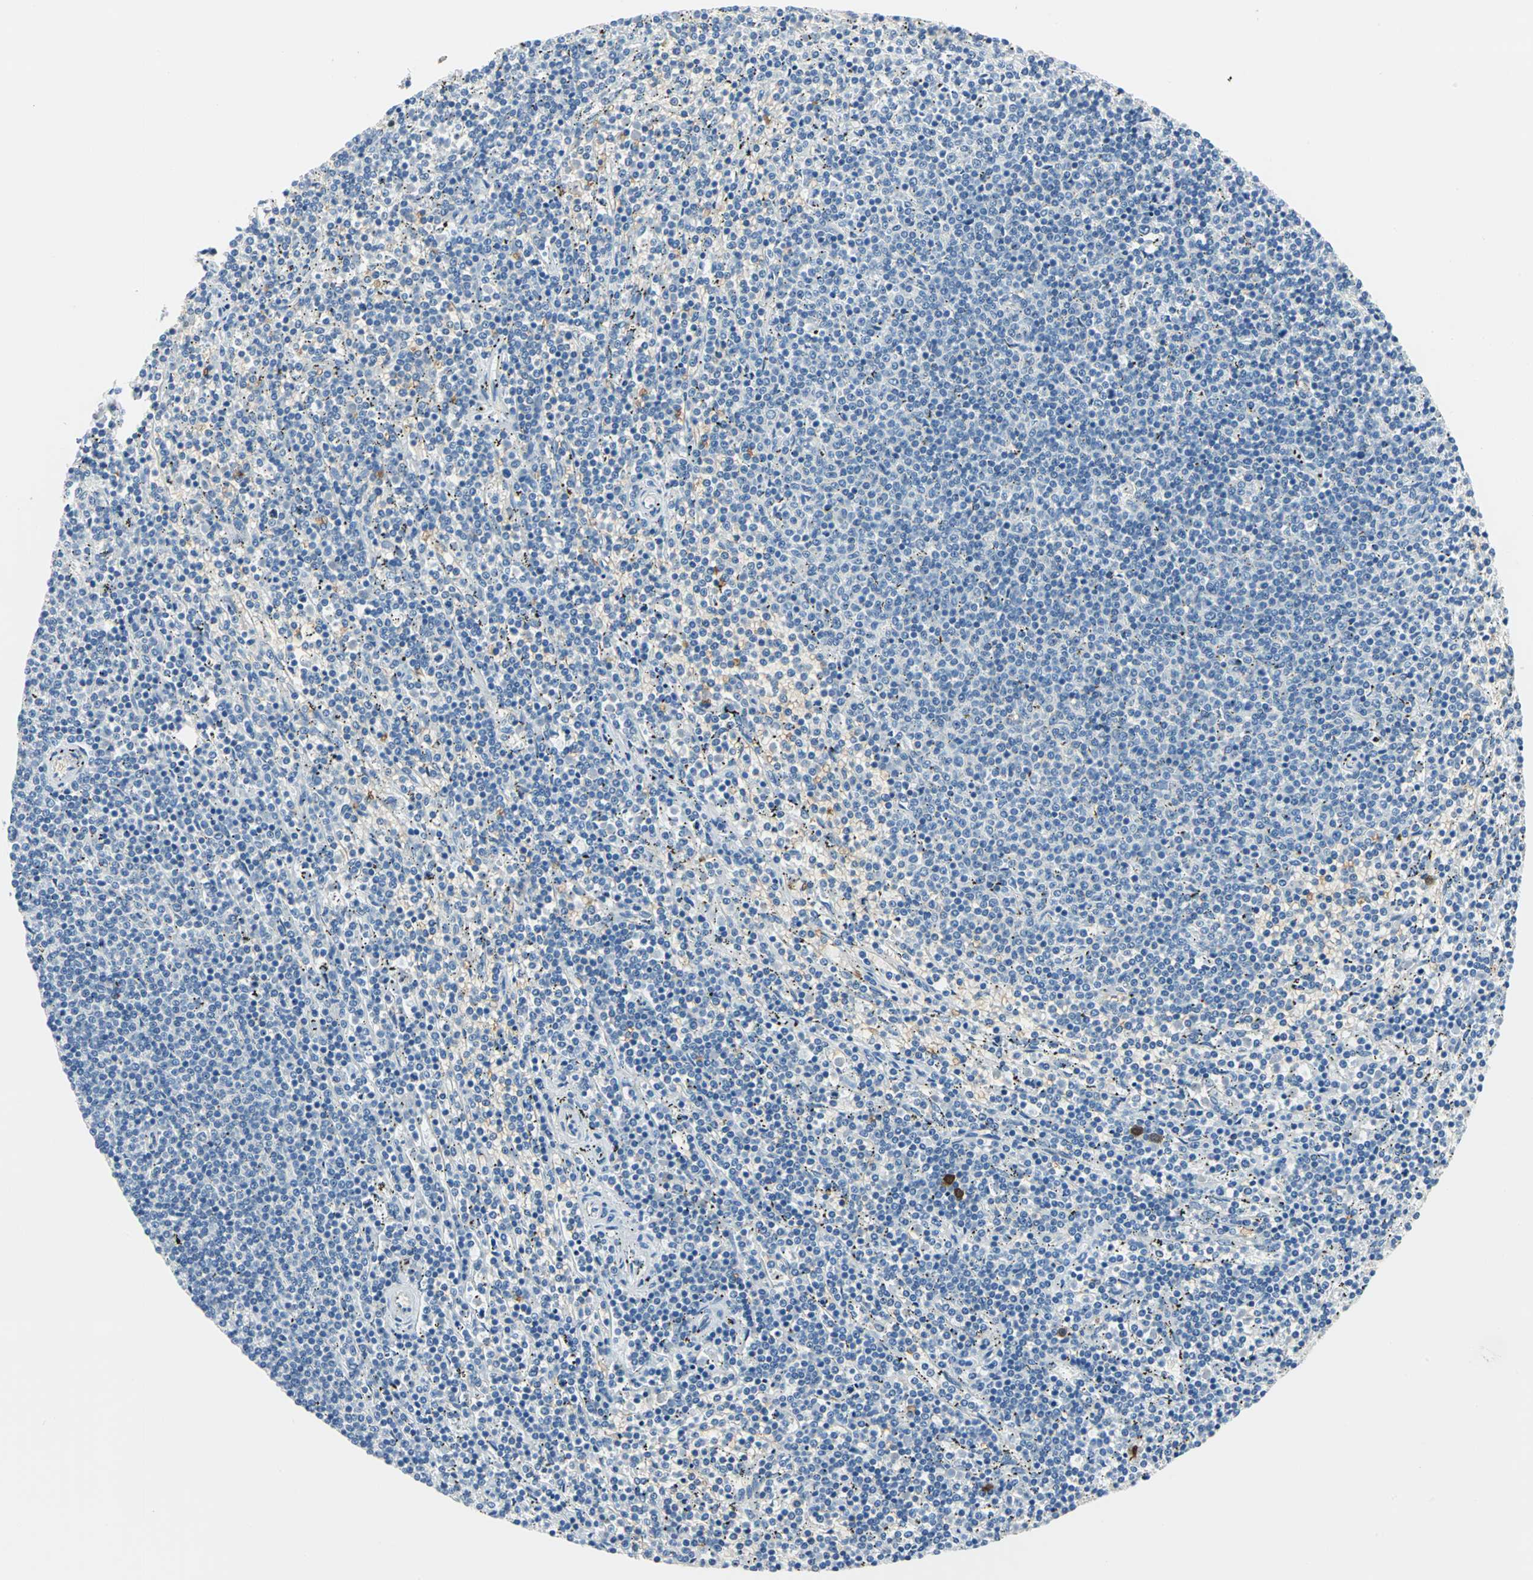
{"staining": {"intensity": "negative", "quantity": "none", "location": "none"}, "tissue": "lymphoma", "cell_type": "Tumor cells", "image_type": "cancer", "snomed": [{"axis": "morphology", "description": "Malignant lymphoma, non-Hodgkin's type, Low grade"}, {"axis": "topography", "description": "Spleen"}], "caption": "Immunohistochemical staining of human lymphoma reveals no significant positivity in tumor cells. (Brightfield microscopy of DAB immunohistochemistry at high magnification).", "gene": "PKLR", "patient": {"sex": "female", "age": 50}}